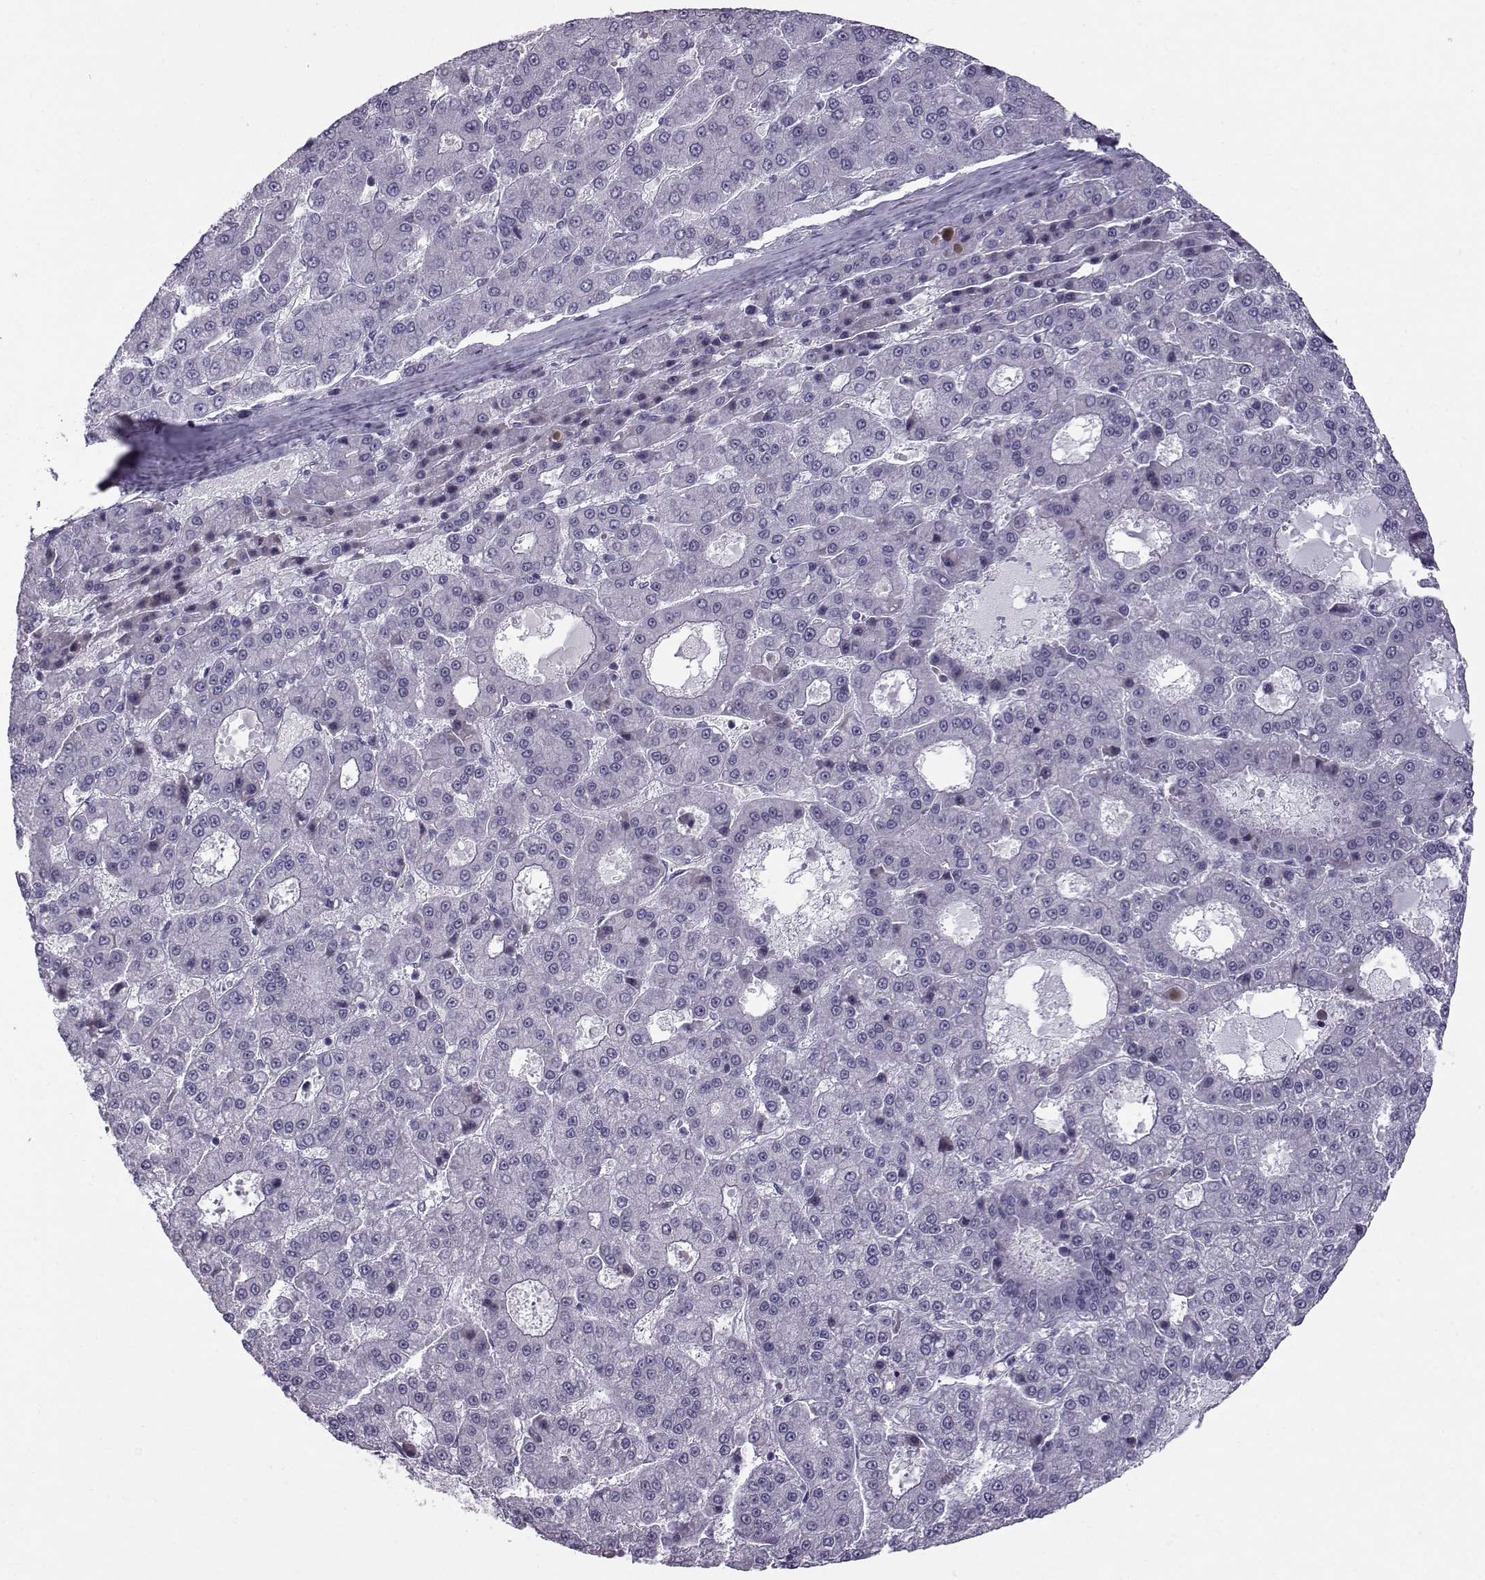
{"staining": {"intensity": "negative", "quantity": "none", "location": "none"}, "tissue": "liver cancer", "cell_type": "Tumor cells", "image_type": "cancer", "snomed": [{"axis": "morphology", "description": "Carcinoma, Hepatocellular, NOS"}, {"axis": "topography", "description": "Liver"}], "caption": "This image is of hepatocellular carcinoma (liver) stained with immunohistochemistry (IHC) to label a protein in brown with the nuclei are counter-stained blue. There is no staining in tumor cells. Brightfield microscopy of immunohistochemistry (IHC) stained with DAB (3,3'-diaminobenzidine) (brown) and hematoxylin (blue), captured at high magnification.", "gene": "DMRT3", "patient": {"sex": "male", "age": 70}}